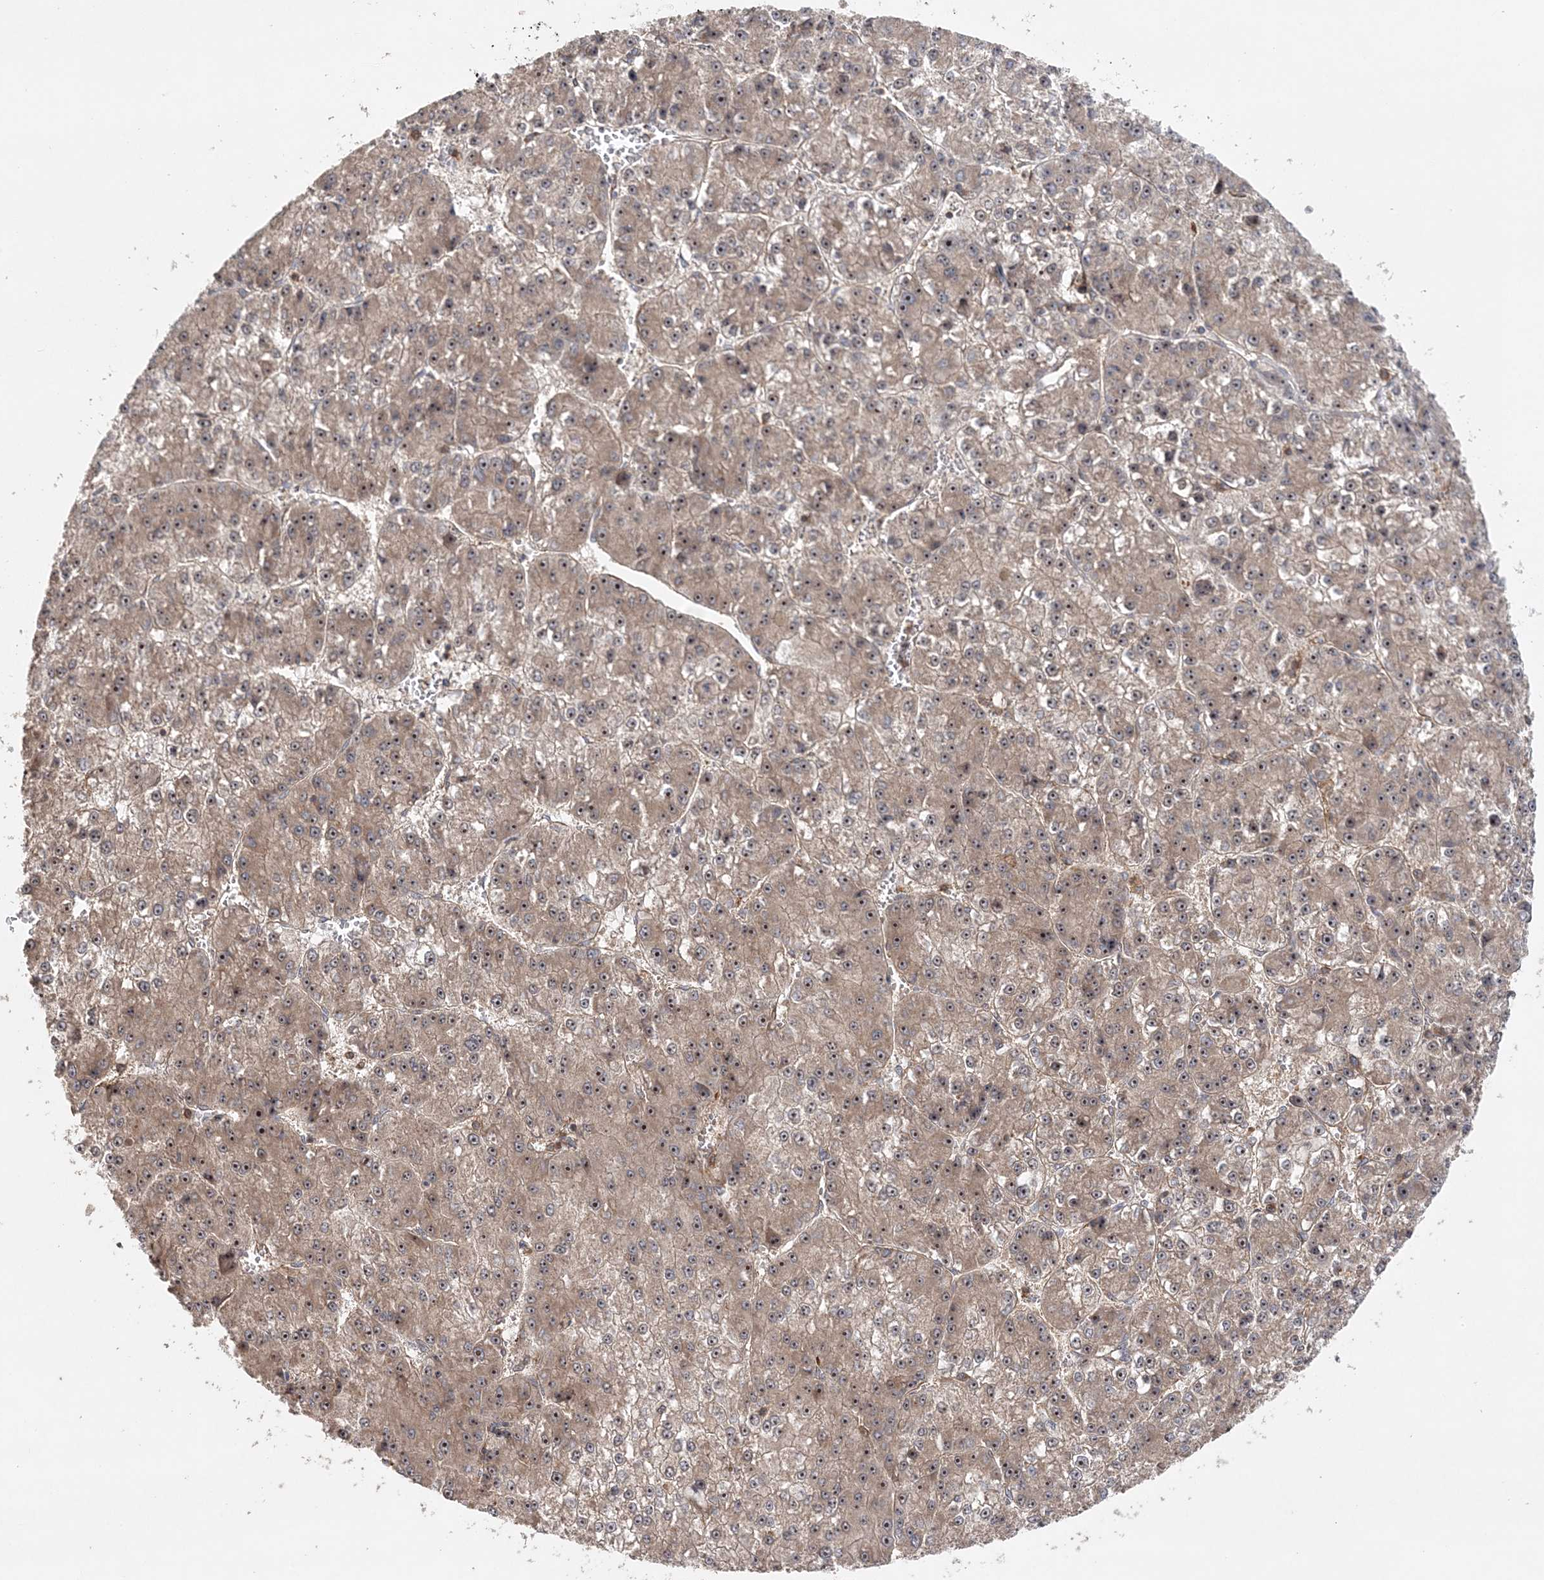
{"staining": {"intensity": "moderate", "quantity": "25%-75%", "location": "cytoplasmic/membranous,nuclear"}, "tissue": "liver cancer", "cell_type": "Tumor cells", "image_type": "cancer", "snomed": [{"axis": "morphology", "description": "Carcinoma, Hepatocellular, NOS"}, {"axis": "topography", "description": "Liver"}], "caption": "An image of human liver cancer stained for a protein displays moderate cytoplasmic/membranous and nuclear brown staining in tumor cells.", "gene": "ACAP2", "patient": {"sex": "female", "age": 73}}